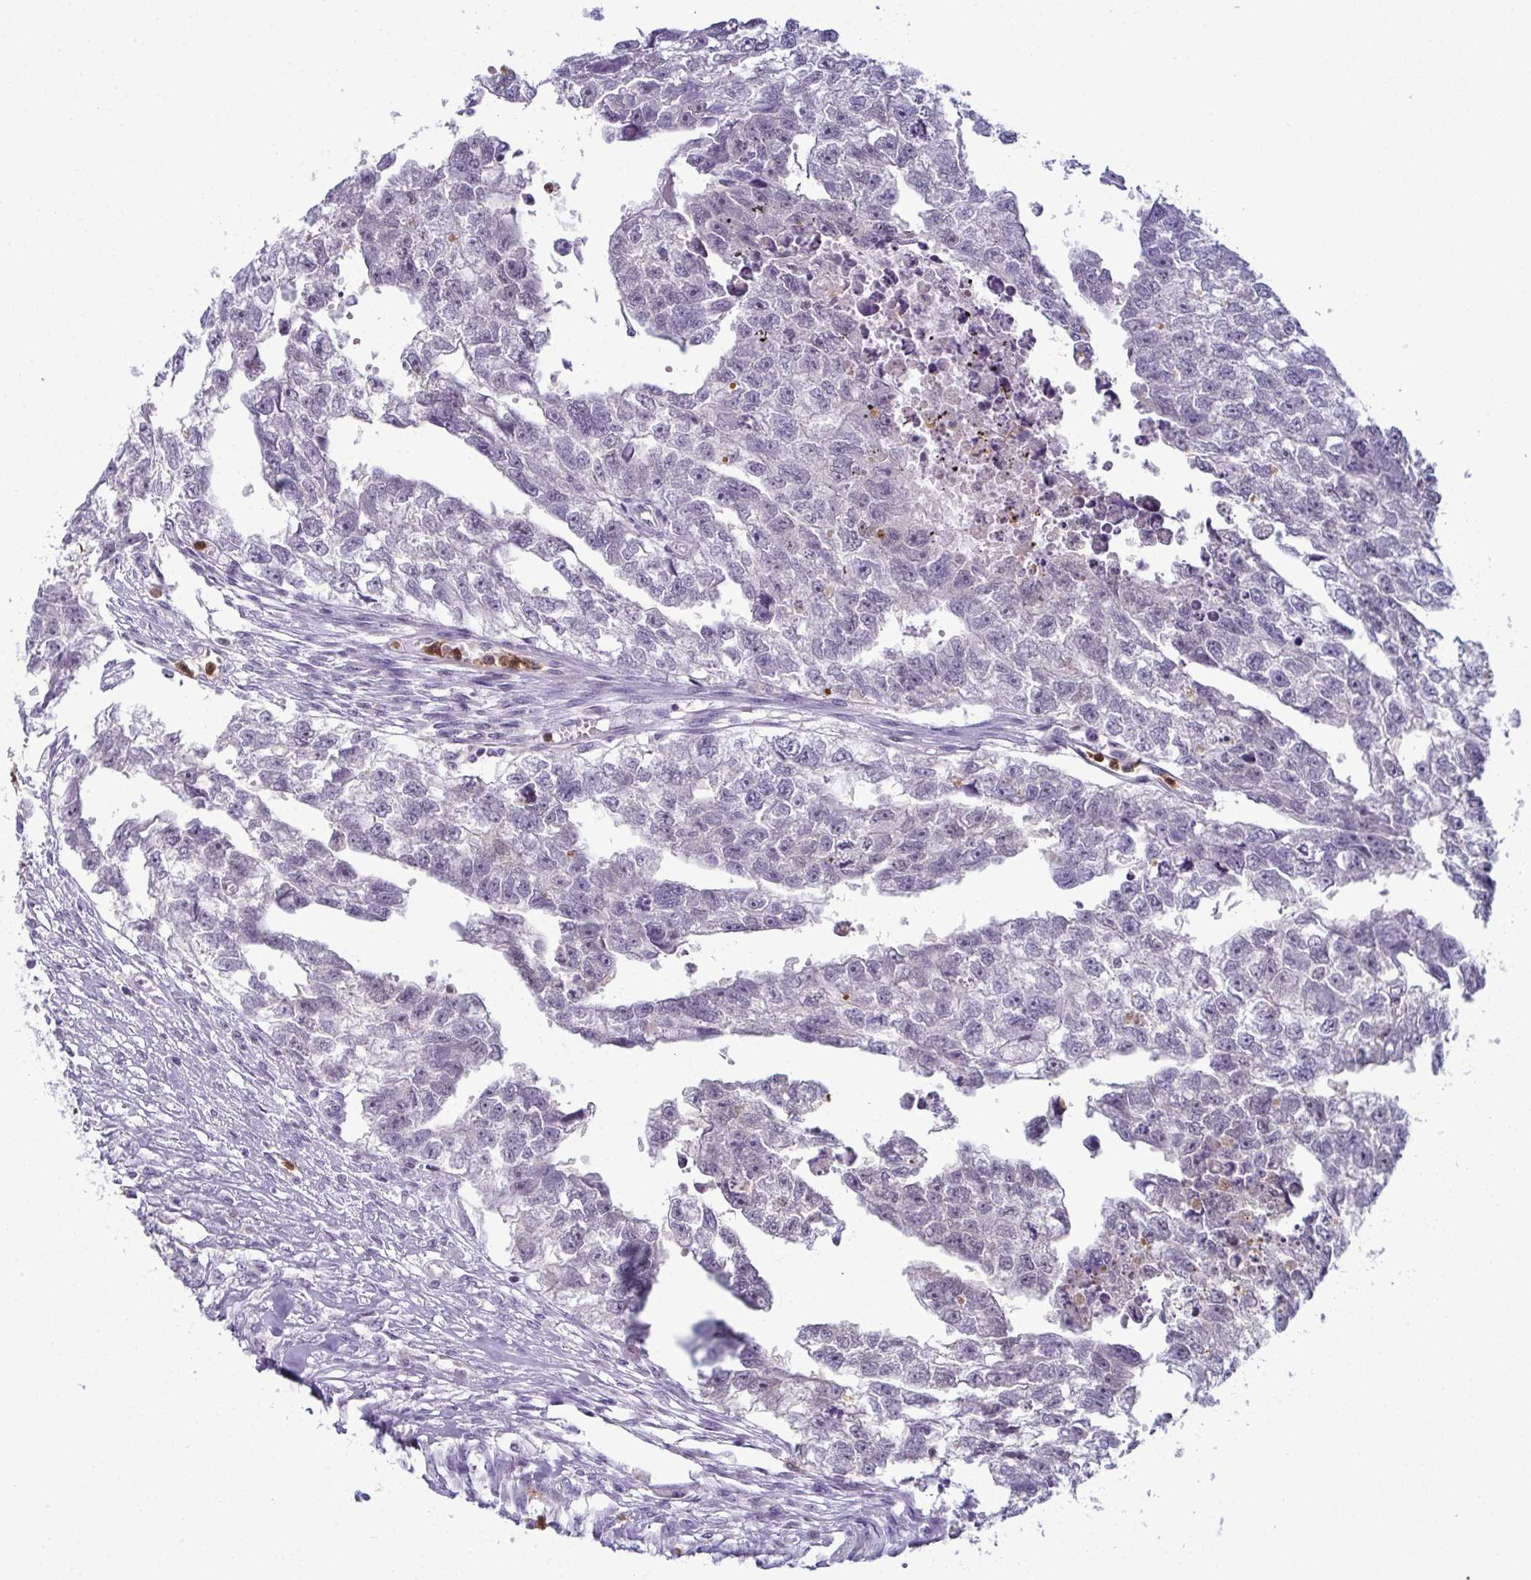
{"staining": {"intensity": "negative", "quantity": "none", "location": "none"}, "tissue": "testis cancer", "cell_type": "Tumor cells", "image_type": "cancer", "snomed": [{"axis": "morphology", "description": "Carcinoma, Embryonal, NOS"}, {"axis": "morphology", "description": "Teratoma, malignant, NOS"}, {"axis": "topography", "description": "Testis"}], "caption": "This is a photomicrograph of IHC staining of embryonal carcinoma (testis), which shows no expression in tumor cells. Nuclei are stained in blue.", "gene": "CDA", "patient": {"sex": "male", "age": 44}}